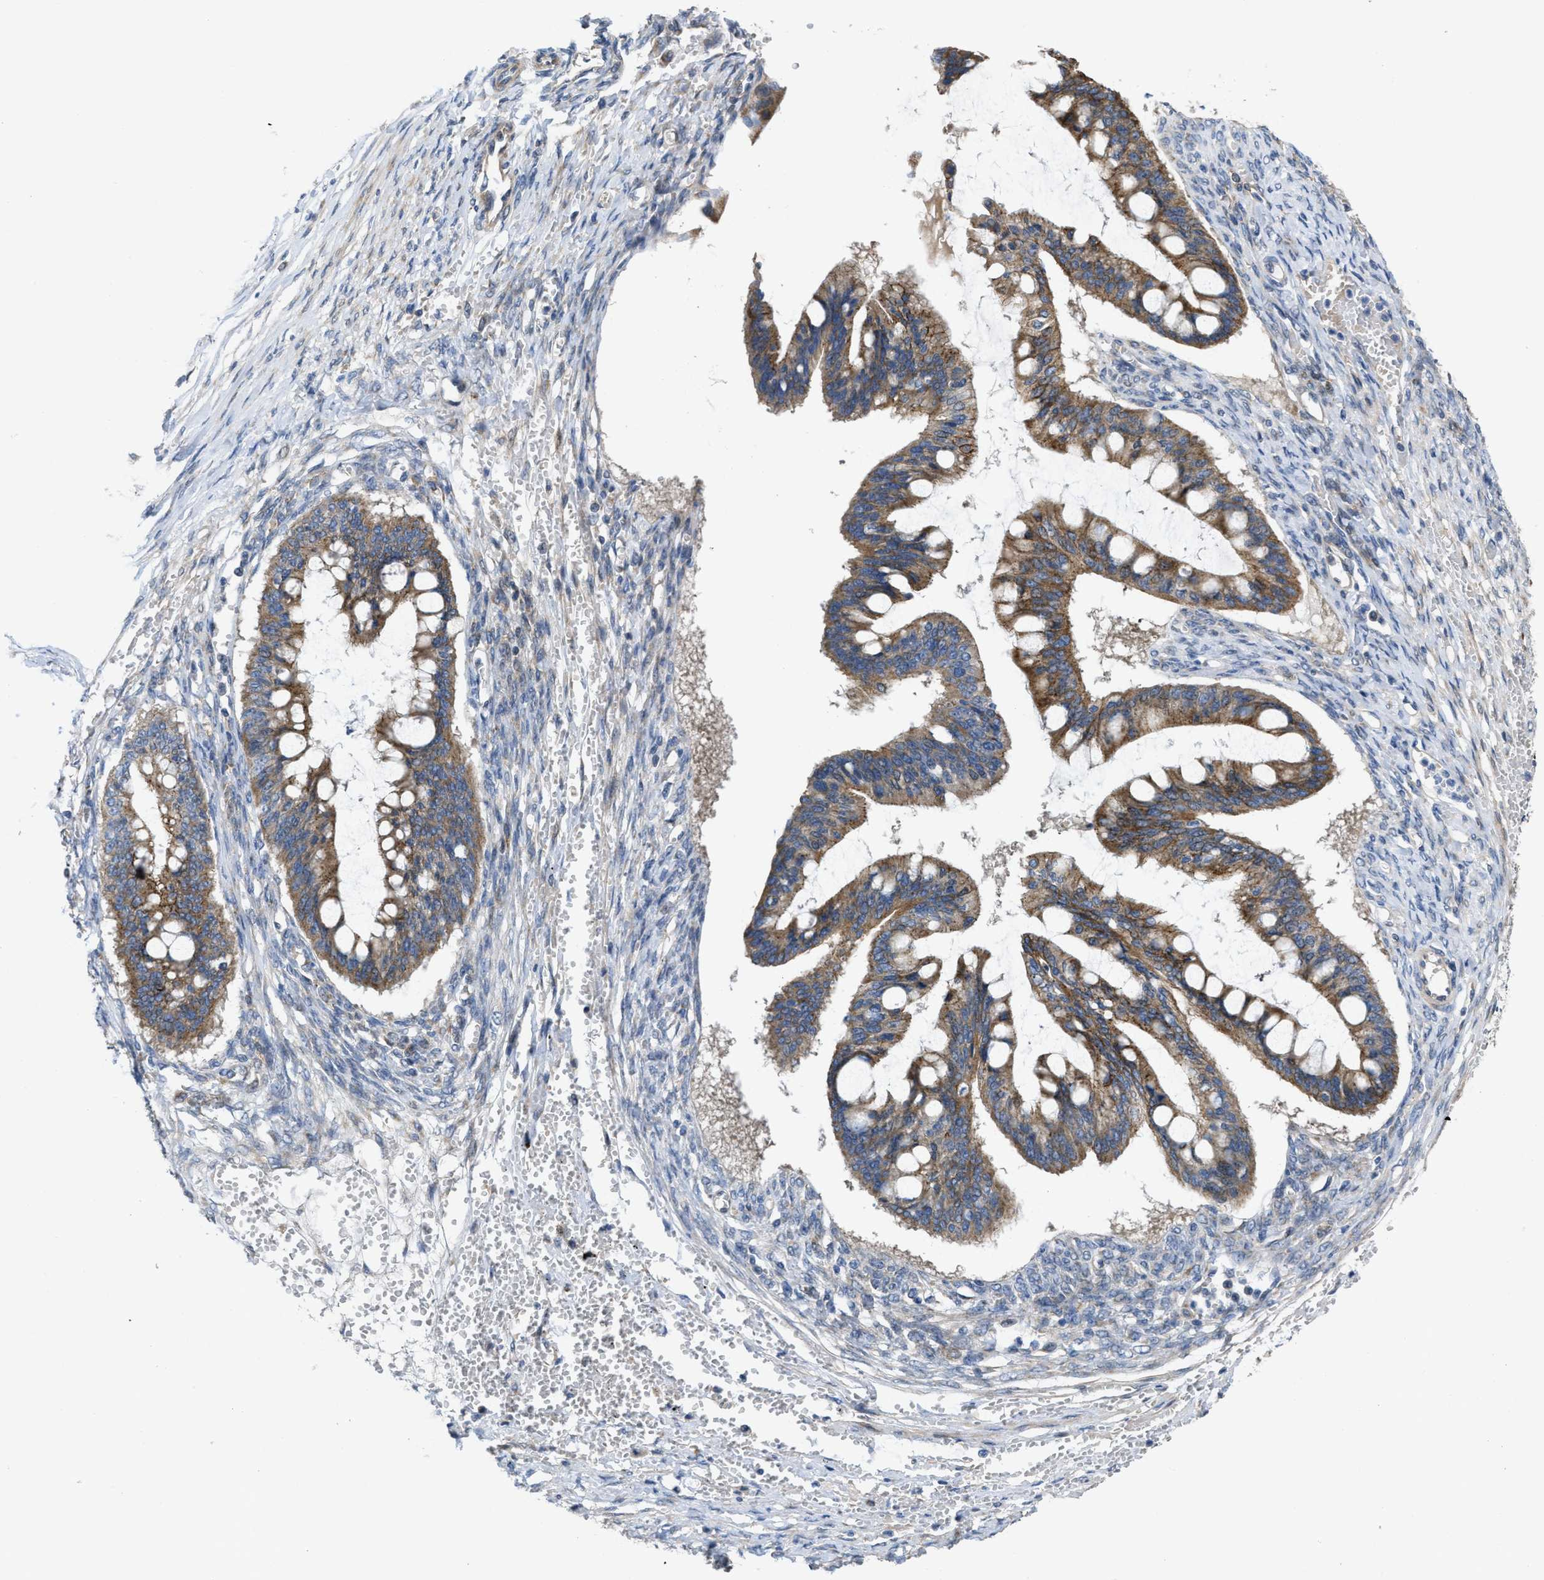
{"staining": {"intensity": "moderate", "quantity": ">75%", "location": "cytoplasmic/membranous"}, "tissue": "ovarian cancer", "cell_type": "Tumor cells", "image_type": "cancer", "snomed": [{"axis": "morphology", "description": "Cystadenocarcinoma, mucinous, NOS"}, {"axis": "topography", "description": "Ovary"}], "caption": "Ovarian mucinous cystadenocarcinoma stained for a protein (brown) reveals moderate cytoplasmic/membranous positive expression in approximately >75% of tumor cells.", "gene": "CDPF1", "patient": {"sex": "female", "age": 73}}